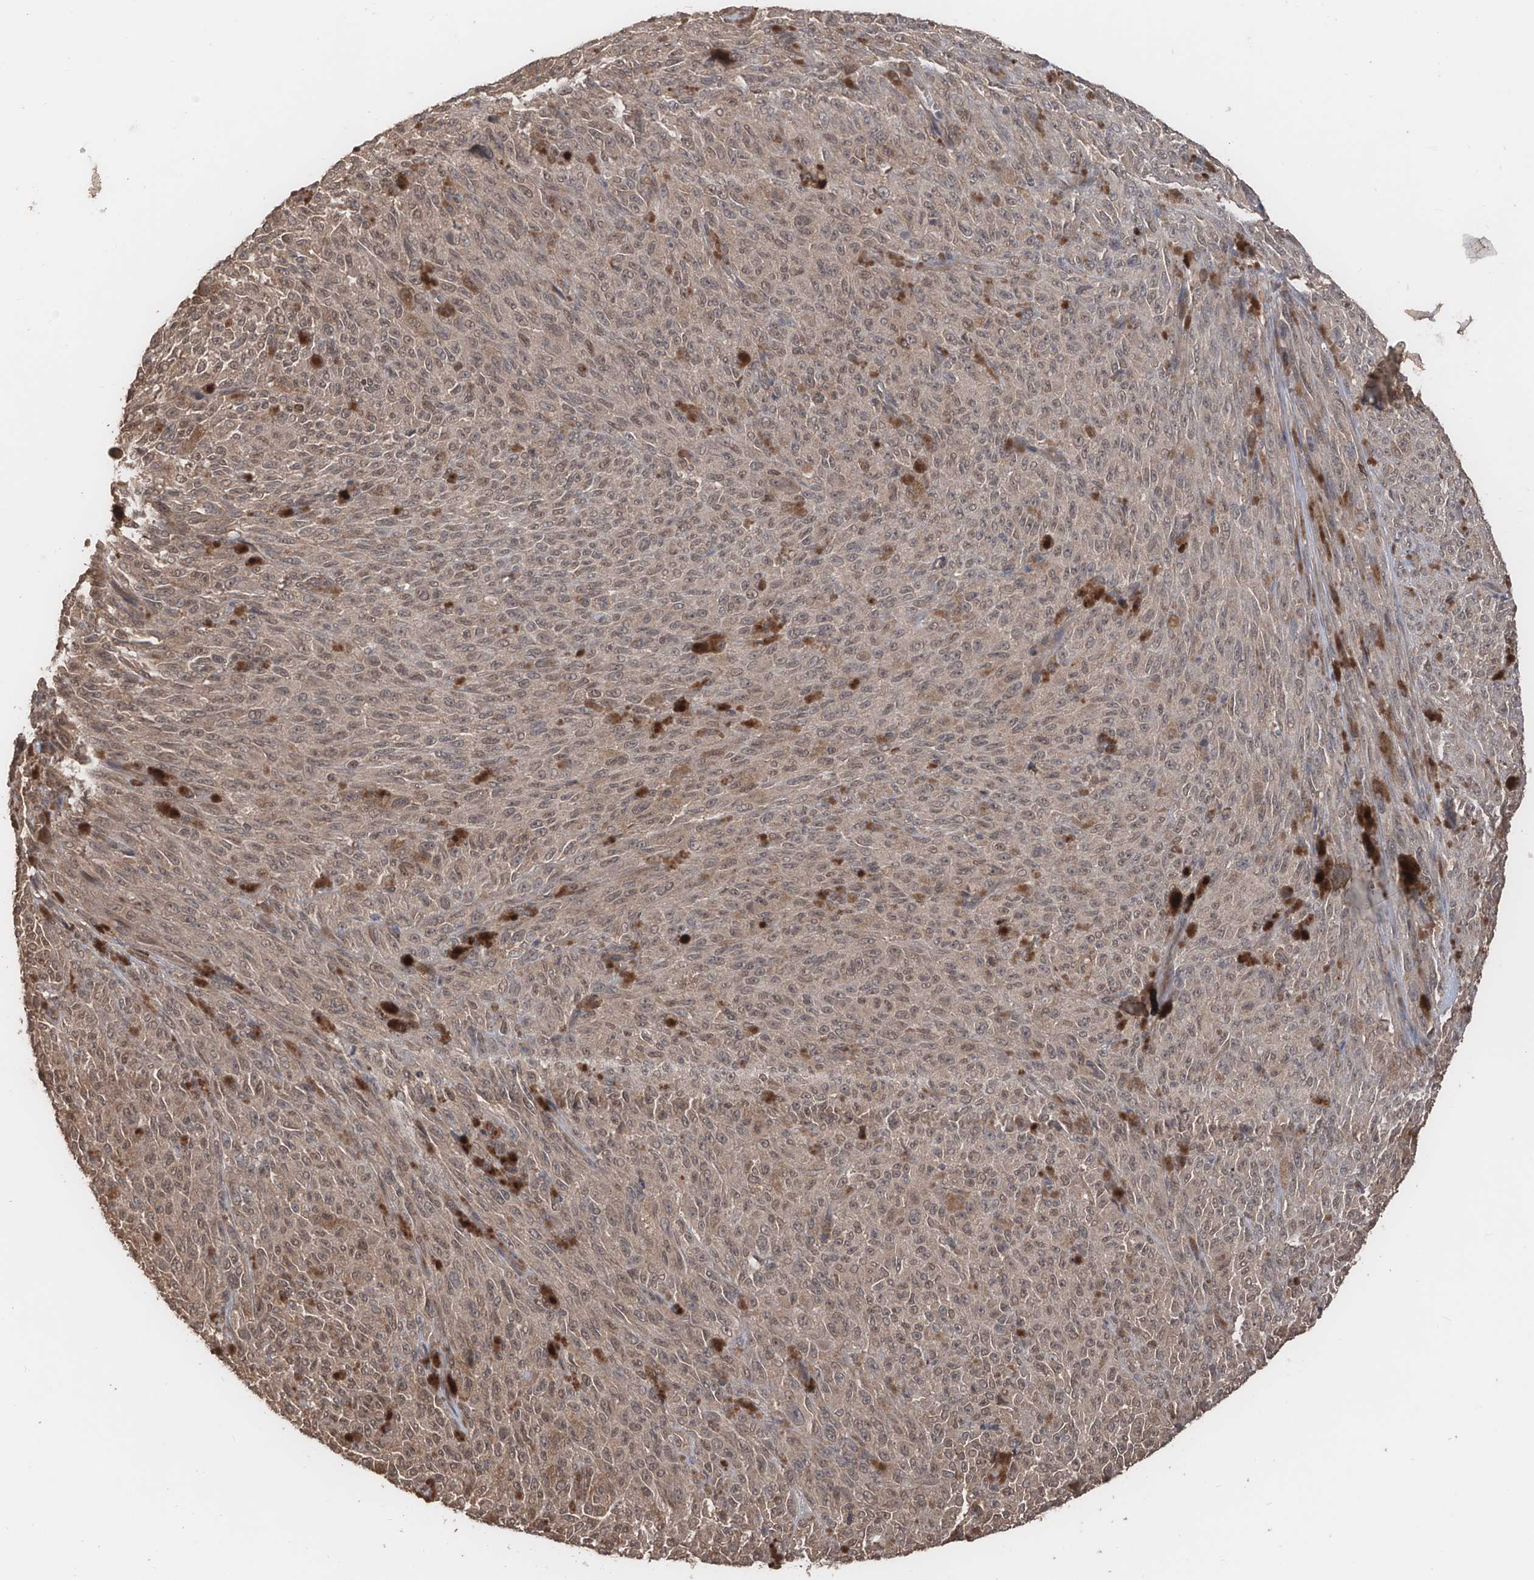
{"staining": {"intensity": "weak", "quantity": ">75%", "location": "cytoplasmic/membranous,nuclear"}, "tissue": "melanoma", "cell_type": "Tumor cells", "image_type": "cancer", "snomed": [{"axis": "morphology", "description": "Malignant melanoma, NOS"}, {"axis": "topography", "description": "Skin"}], "caption": "An immunohistochemistry histopathology image of neoplastic tissue is shown. Protein staining in brown labels weak cytoplasmic/membranous and nuclear positivity in melanoma within tumor cells. The protein of interest is stained brown, and the nuclei are stained in blue (DAB IHC with brightfield microscopy, high magnification).", "gene": "FAM135A", "patient": {"sex": "female", "age": 82}}